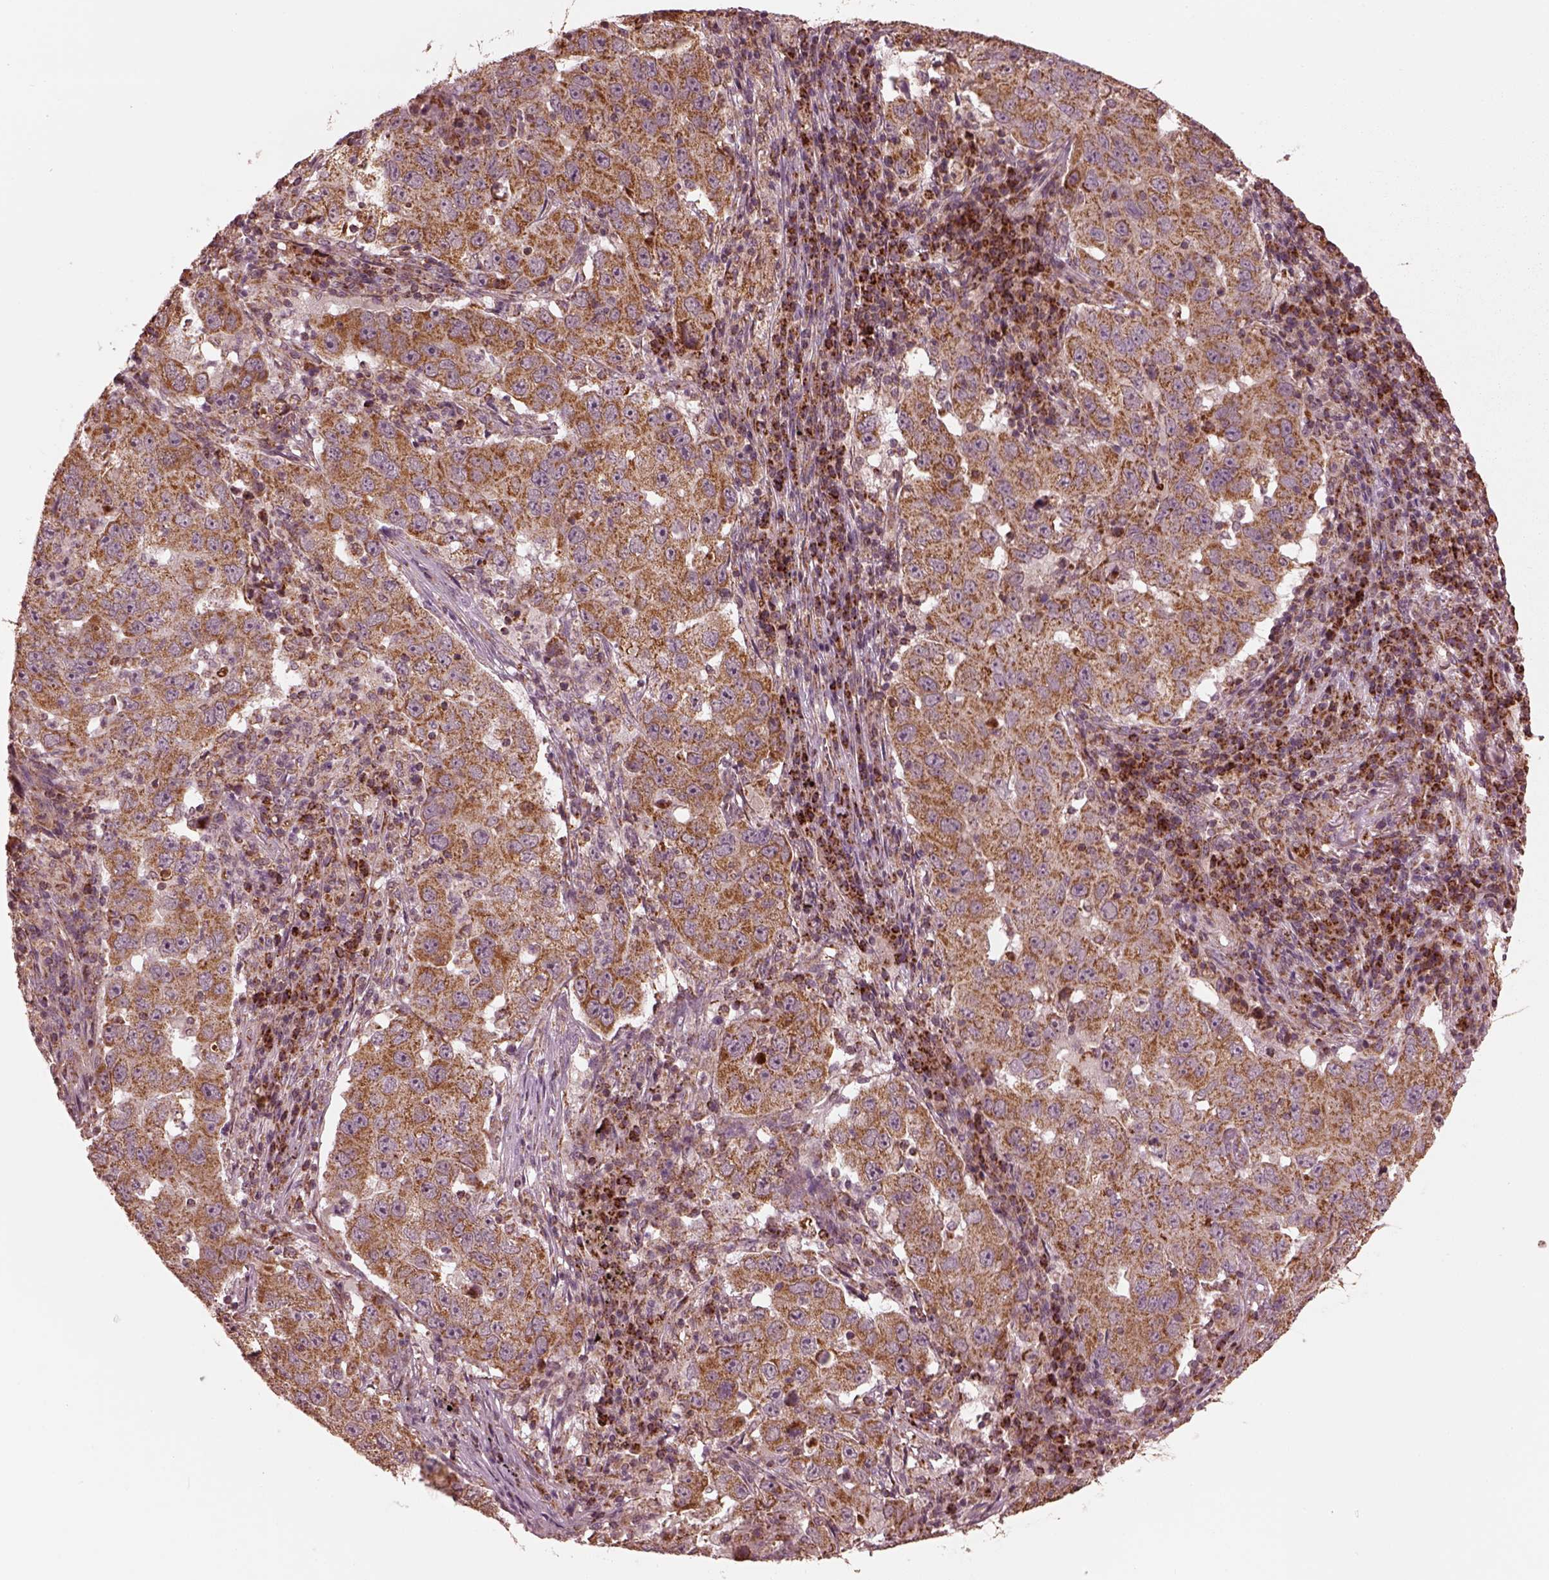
{"staining": {"intensity": "moderate", "quantity": ">75%", "location": "cytoplasmic/membranous"}, "tissue": "lung cancer", "cell_type": "Tumor cells", "image_type": "cancer", "snomed": [{"axis": "morphology", "description": "Adenocarcinoma, NOS"}, {"axis": "topography", "description": "Lung"}], "caption": "Lung cancer stained for a protein shows moderate cytoplasmic/membranous positivity in tumor cells. (DAB = brown stain, brightfield microscopy at high magnification).", "gene": "NDUFB10", "patient": {"sex": "male", "age": 73}}